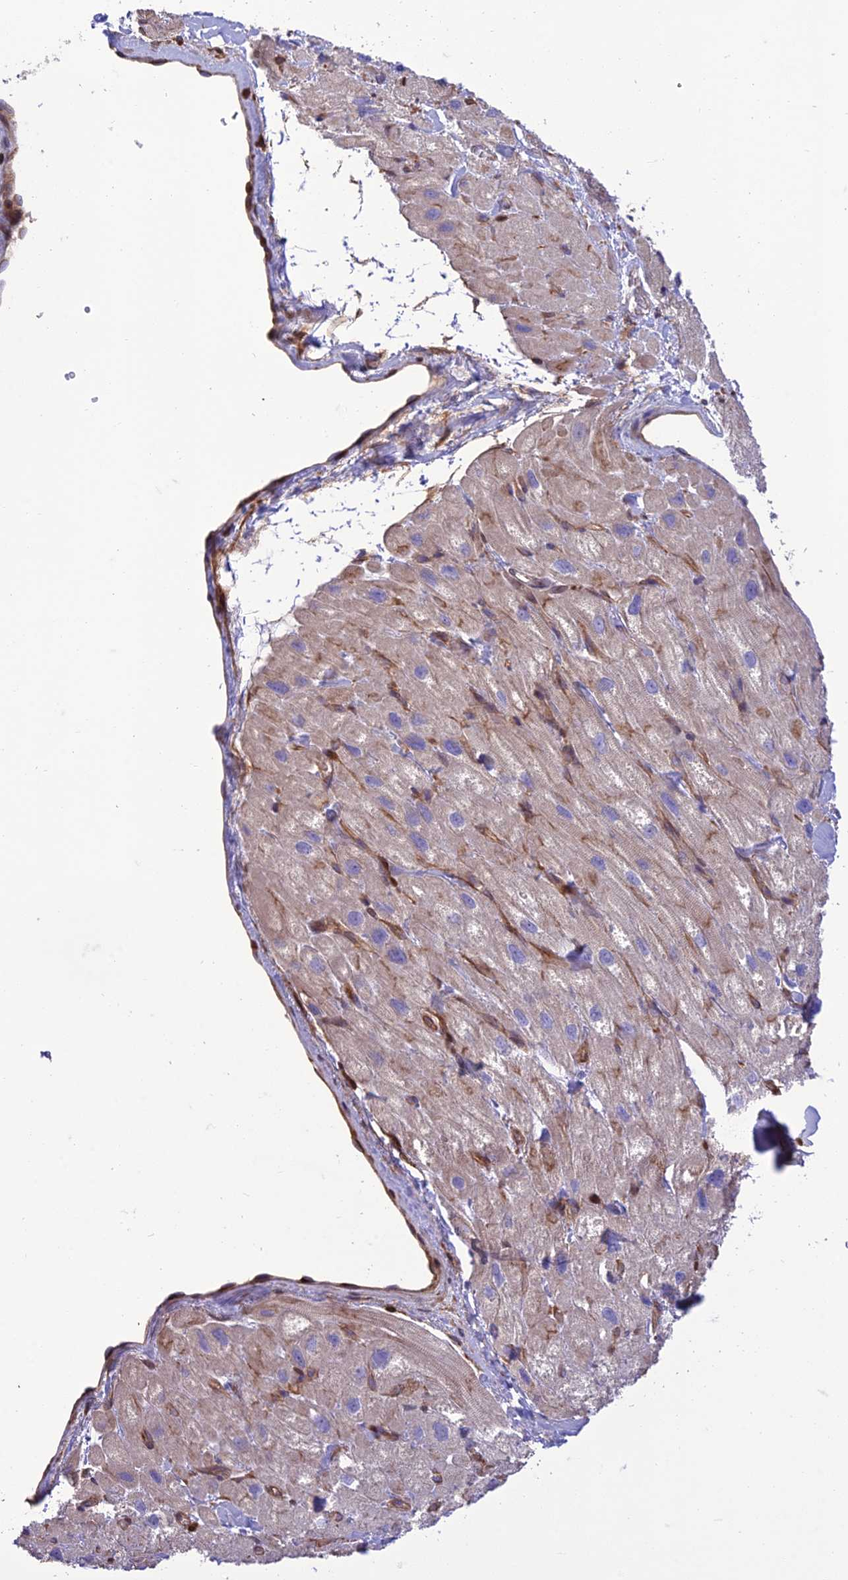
{"staining": {"intensity": "moderate", "quantity": "25%-75%", "location": "cytoplasmic/membranous,nuclear"}, "tissue": "heart muscle", "cell_type": "Cardiomyocytes", "image_type": "normal", "snomed": [{"axis": "morphology", "description": "Normal tissue, NOS"}, {"axis": "topography", "description": "Heart"}], "caption": "Cardiomyocytes exhibit medium levels of moderate cytoplasmic/membranous,nuclear positivity in approximately 25%-75% of cells in unremarkable heart muscle.", "gene": "HPSE2", "patient": {"sex": "male", "age": 65}}